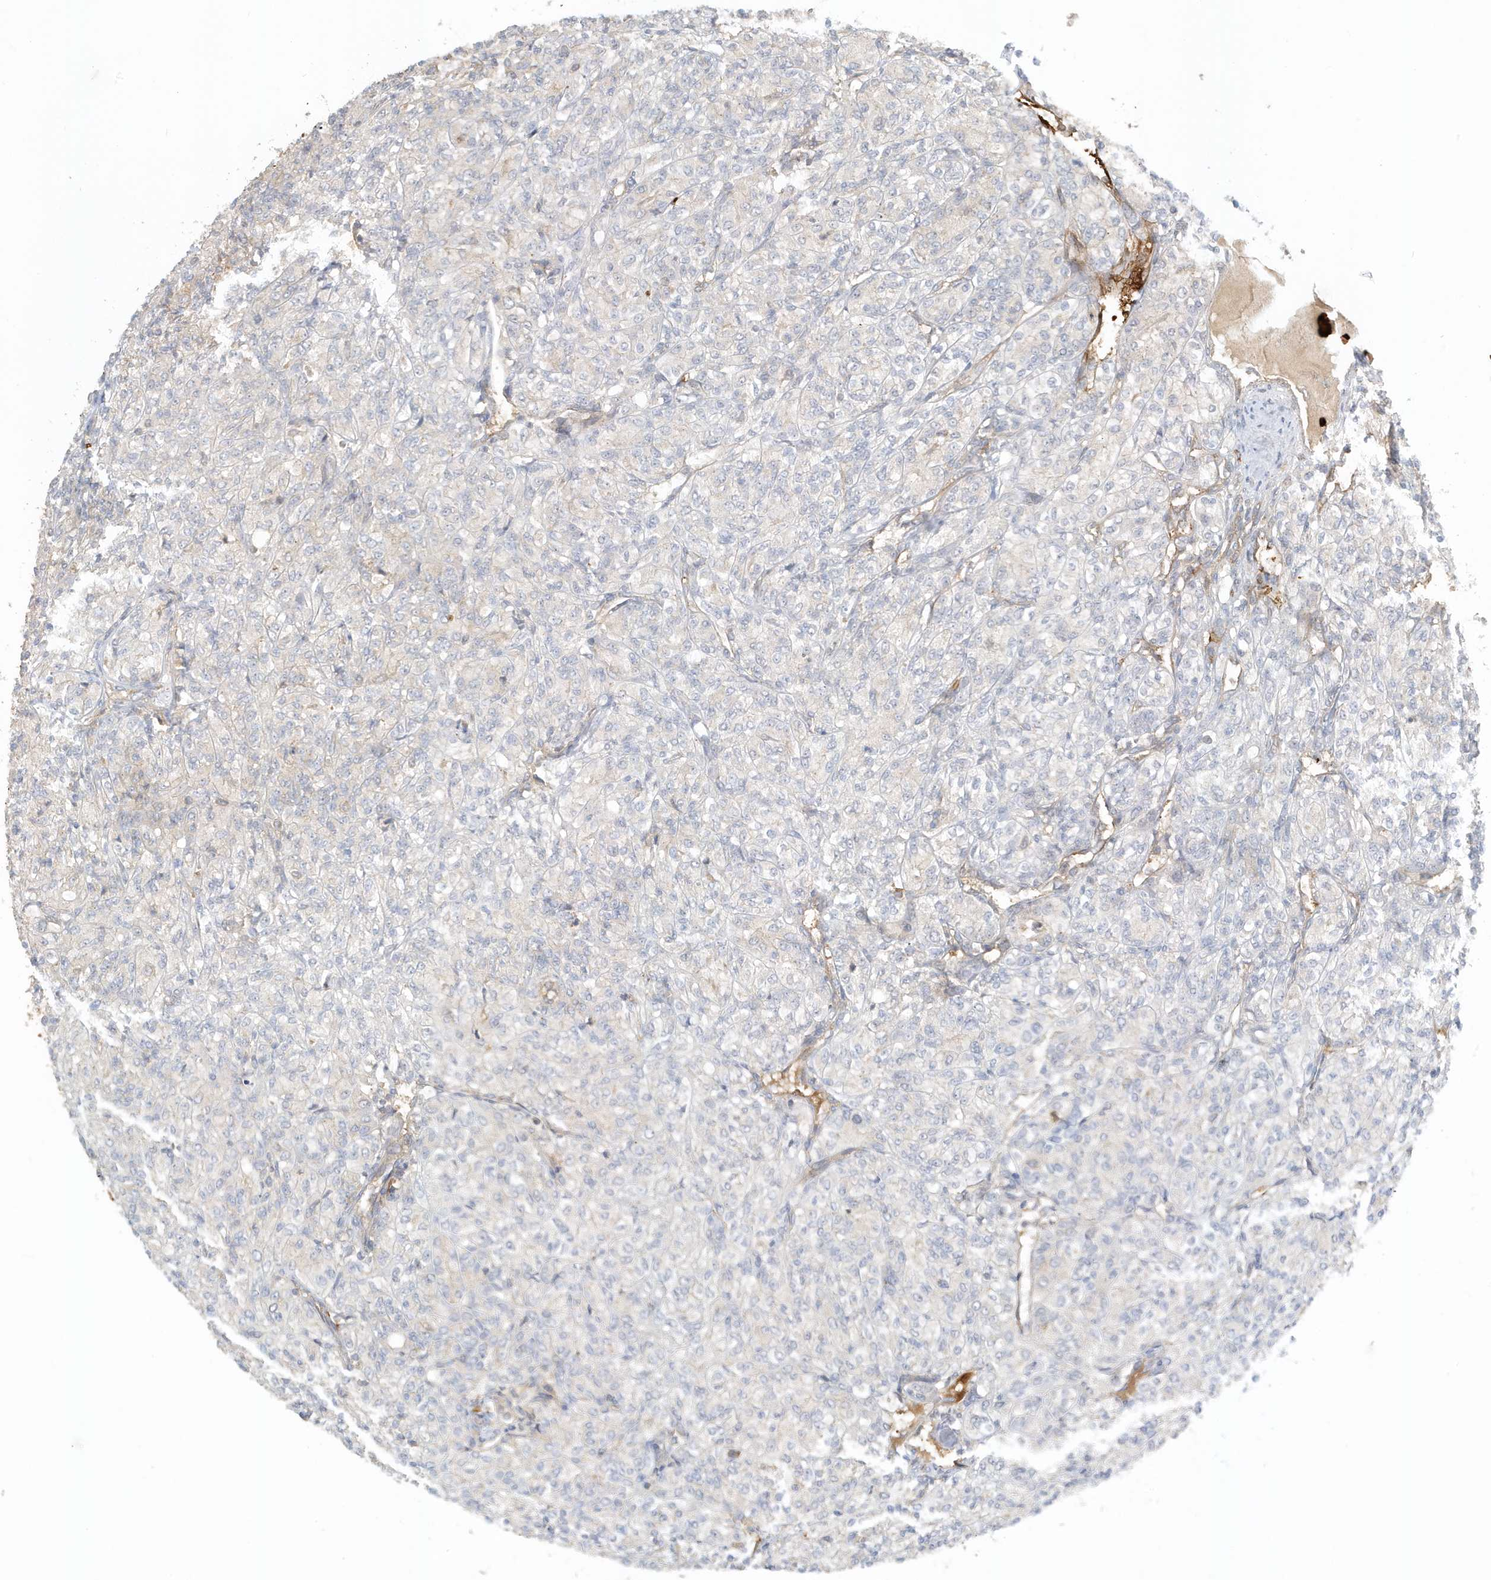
{"staining": {"intensity": "negative", "quantity": "none", "location": "none"}, "tissue": "renal cancer", "cell_type": "Tumor cells", "image_type": "cancer", "snomed": [{"axis": "morphology", "description": "Adenocarcinoma, NOS"}, {"axis": "topography", "description": "Kidney"}], "caption": "Micrograph shows no significant protein positivity in tumor cells of adenocarcinoma (renal).", "gene": "FYCO1", "patient": {"sex": "male", "age": 77}}